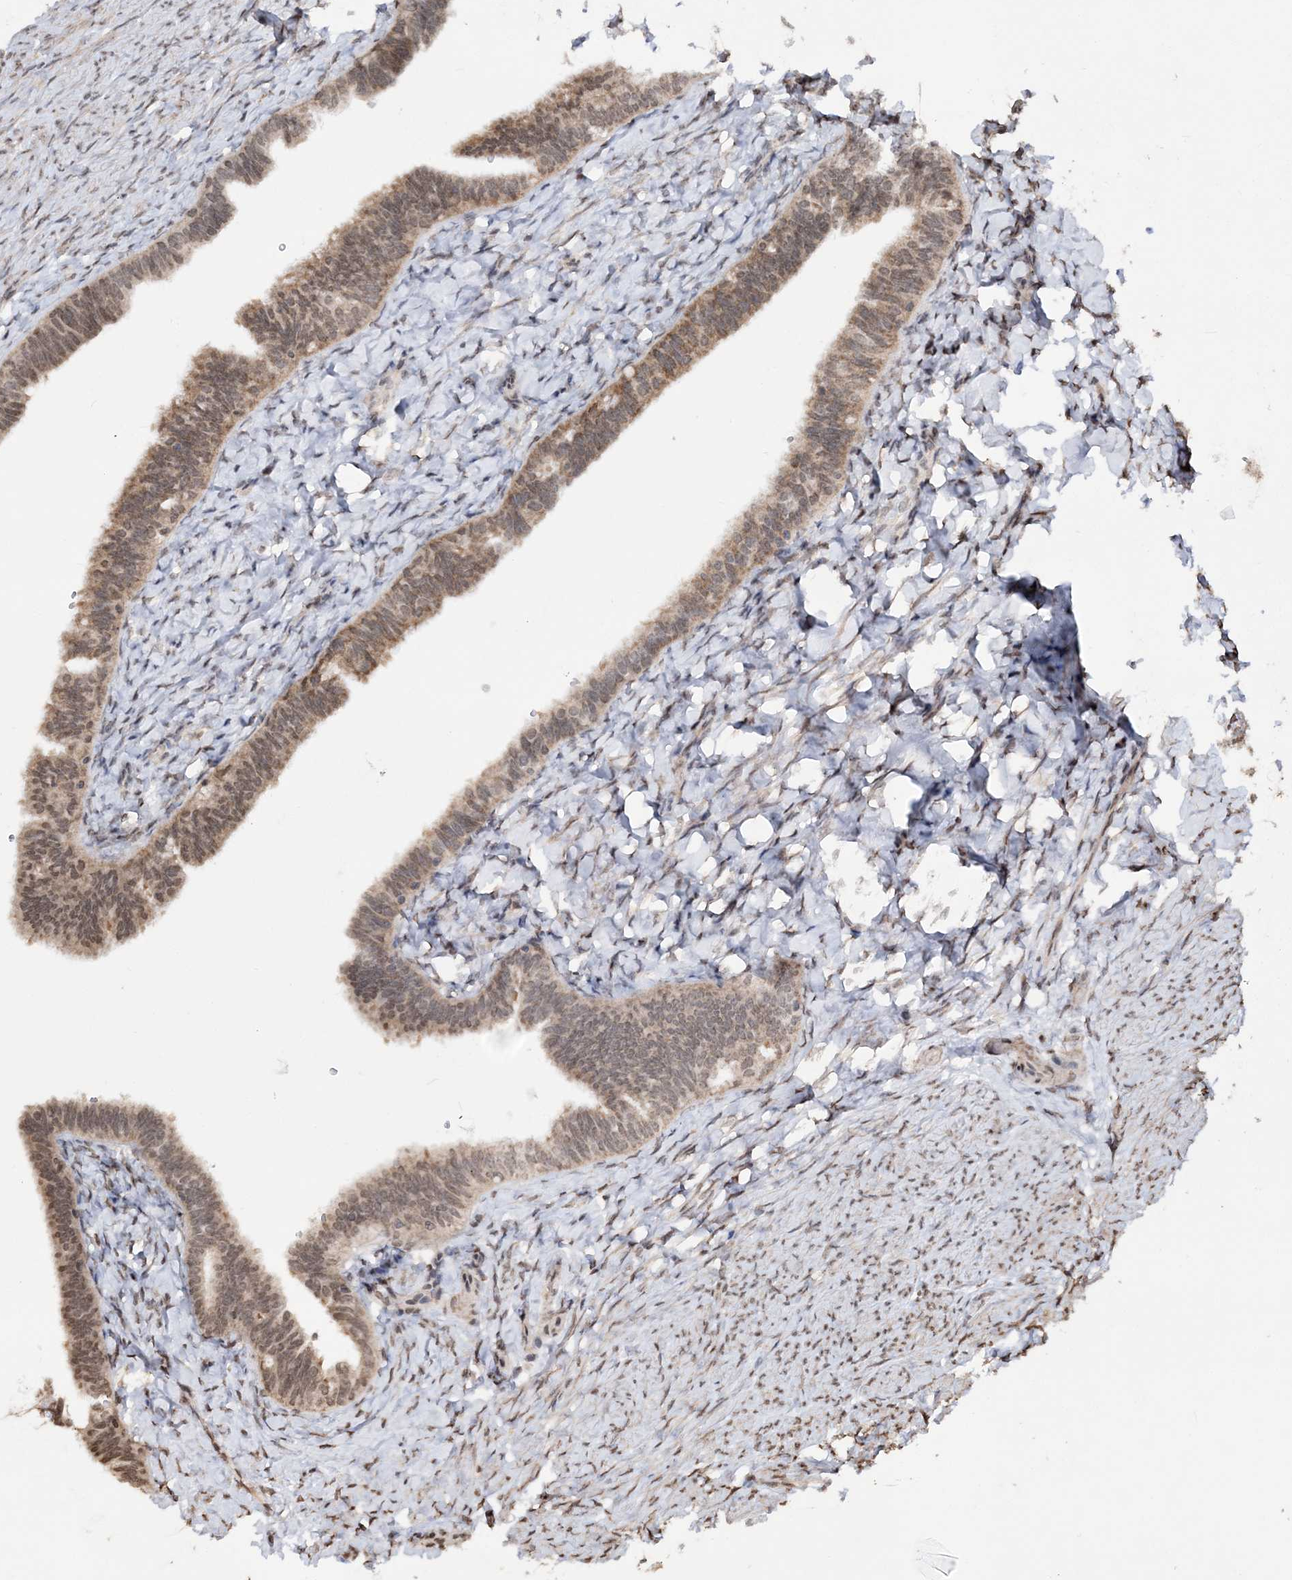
{"staining": {"intensity": "moderate", "quantity": "25%-75%", "location": "cytoplasmic/membranous,nuclear"}, "tissue": "fallopian tube", "cell_type": "Glandular cells", "image_type": "normal", "snomed": [{"axis": "morphology", "description": "Normal tissue, NOS"}, {"axis": "topography", "description": "Fallopian tube"}], "caption": "The micrograph shows a brown stain indicating the presence of a protein in the cytoplasmic/membranous,nuclear of glandular cells in fallopian tube.", "gene": "SOWAHB", "patient": {"sex": "female", "age": 39}}